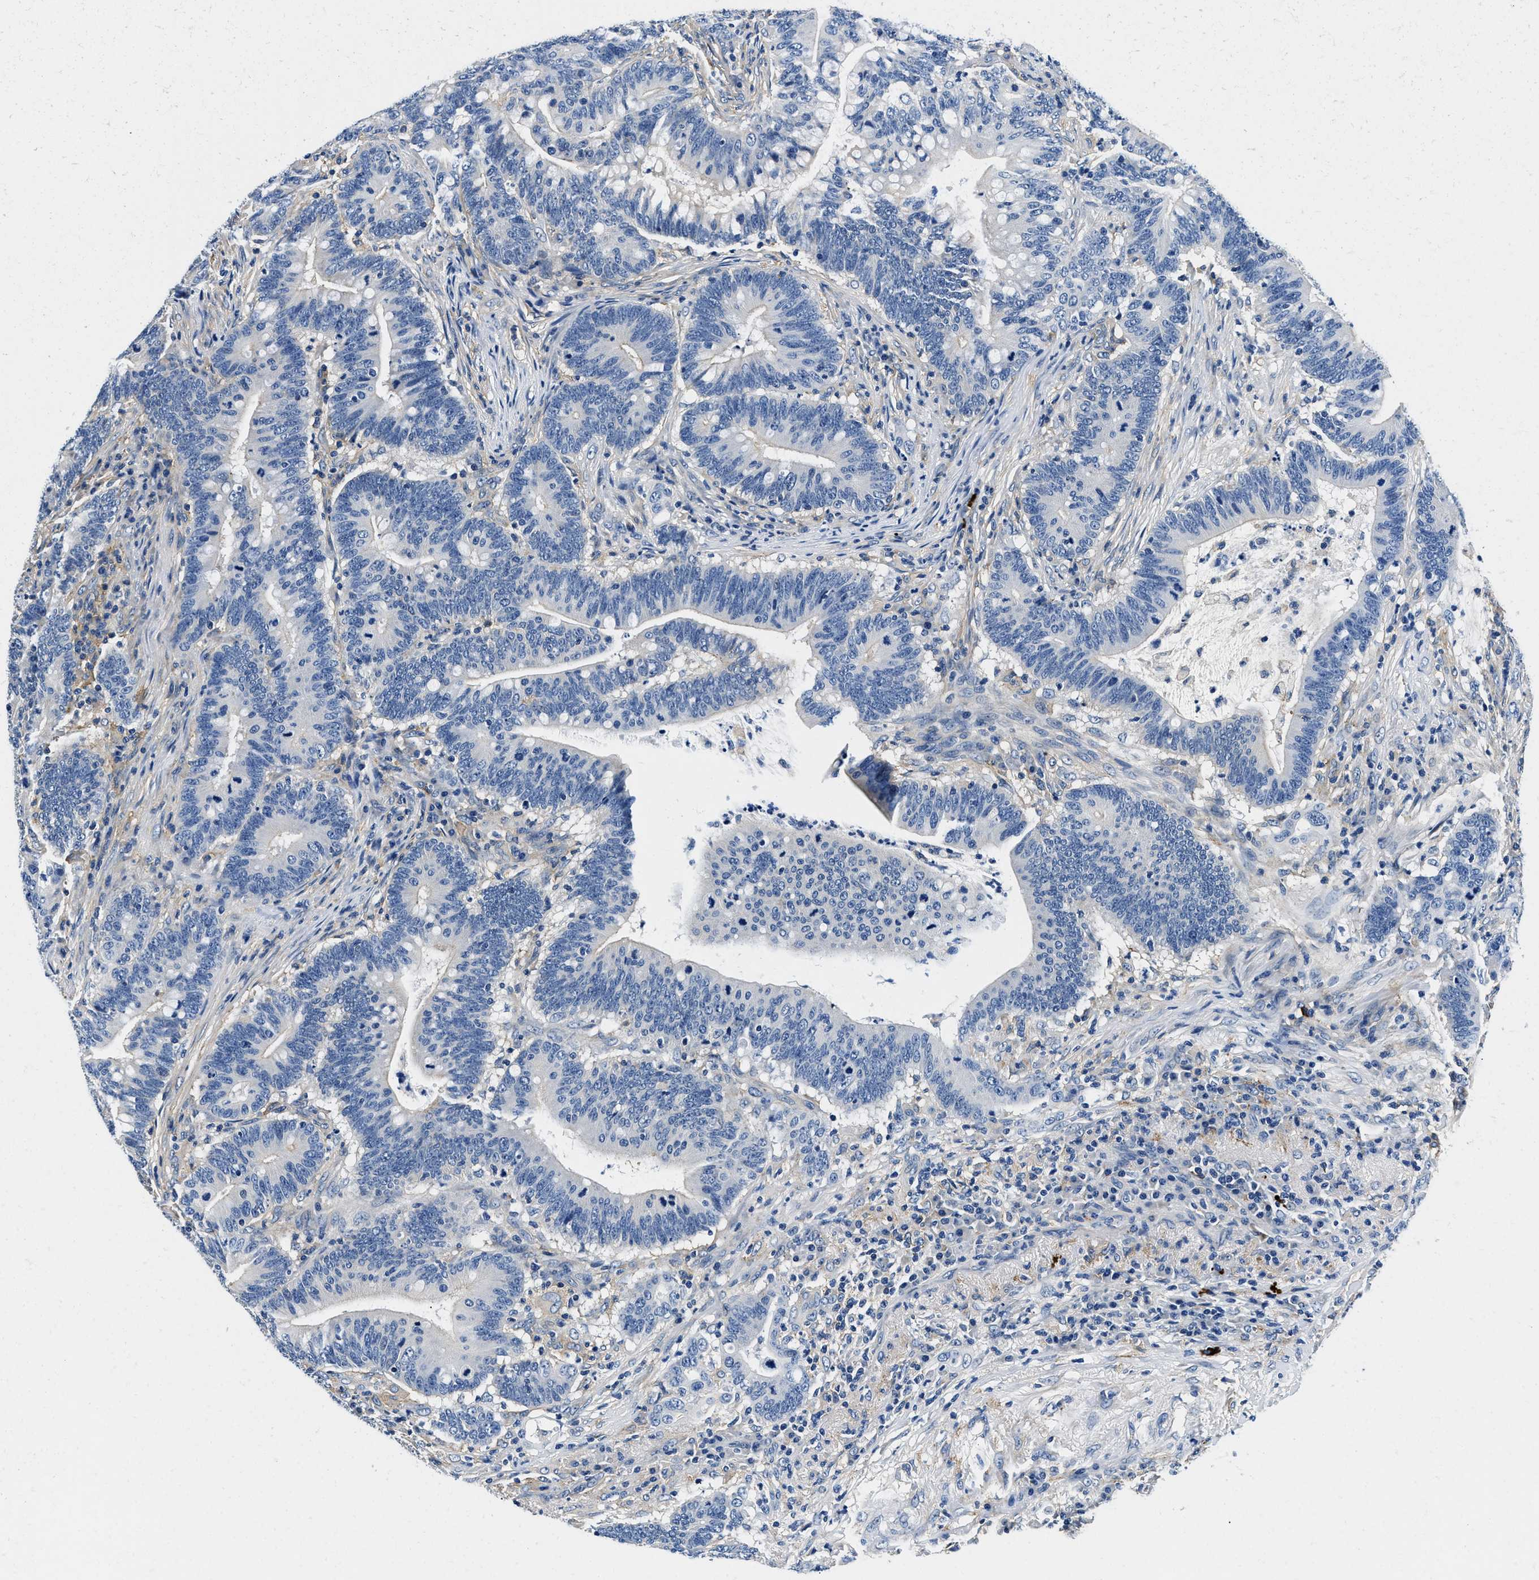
{"staining": {"intensity": "negative", "quantity": "none", "location": "none"}, "tissue": "colorectal cancer", "cell_type": "Tumor cells", "image_type": "cancer", "snomed": [{"axis": "morphology", "description": "Normal tissue, NOS"}, {"axis": "morphology", "description": "Adenocarcinoma, NOS"}, {"axis": "topography", "description": "Colon"}], "caption": "An image of colorectal adenocarcinoma stained for a protein shows no brown staining in tumor cells.", "gene": "ZFAND3", "patient": {"sex": "female", "age": 66}}